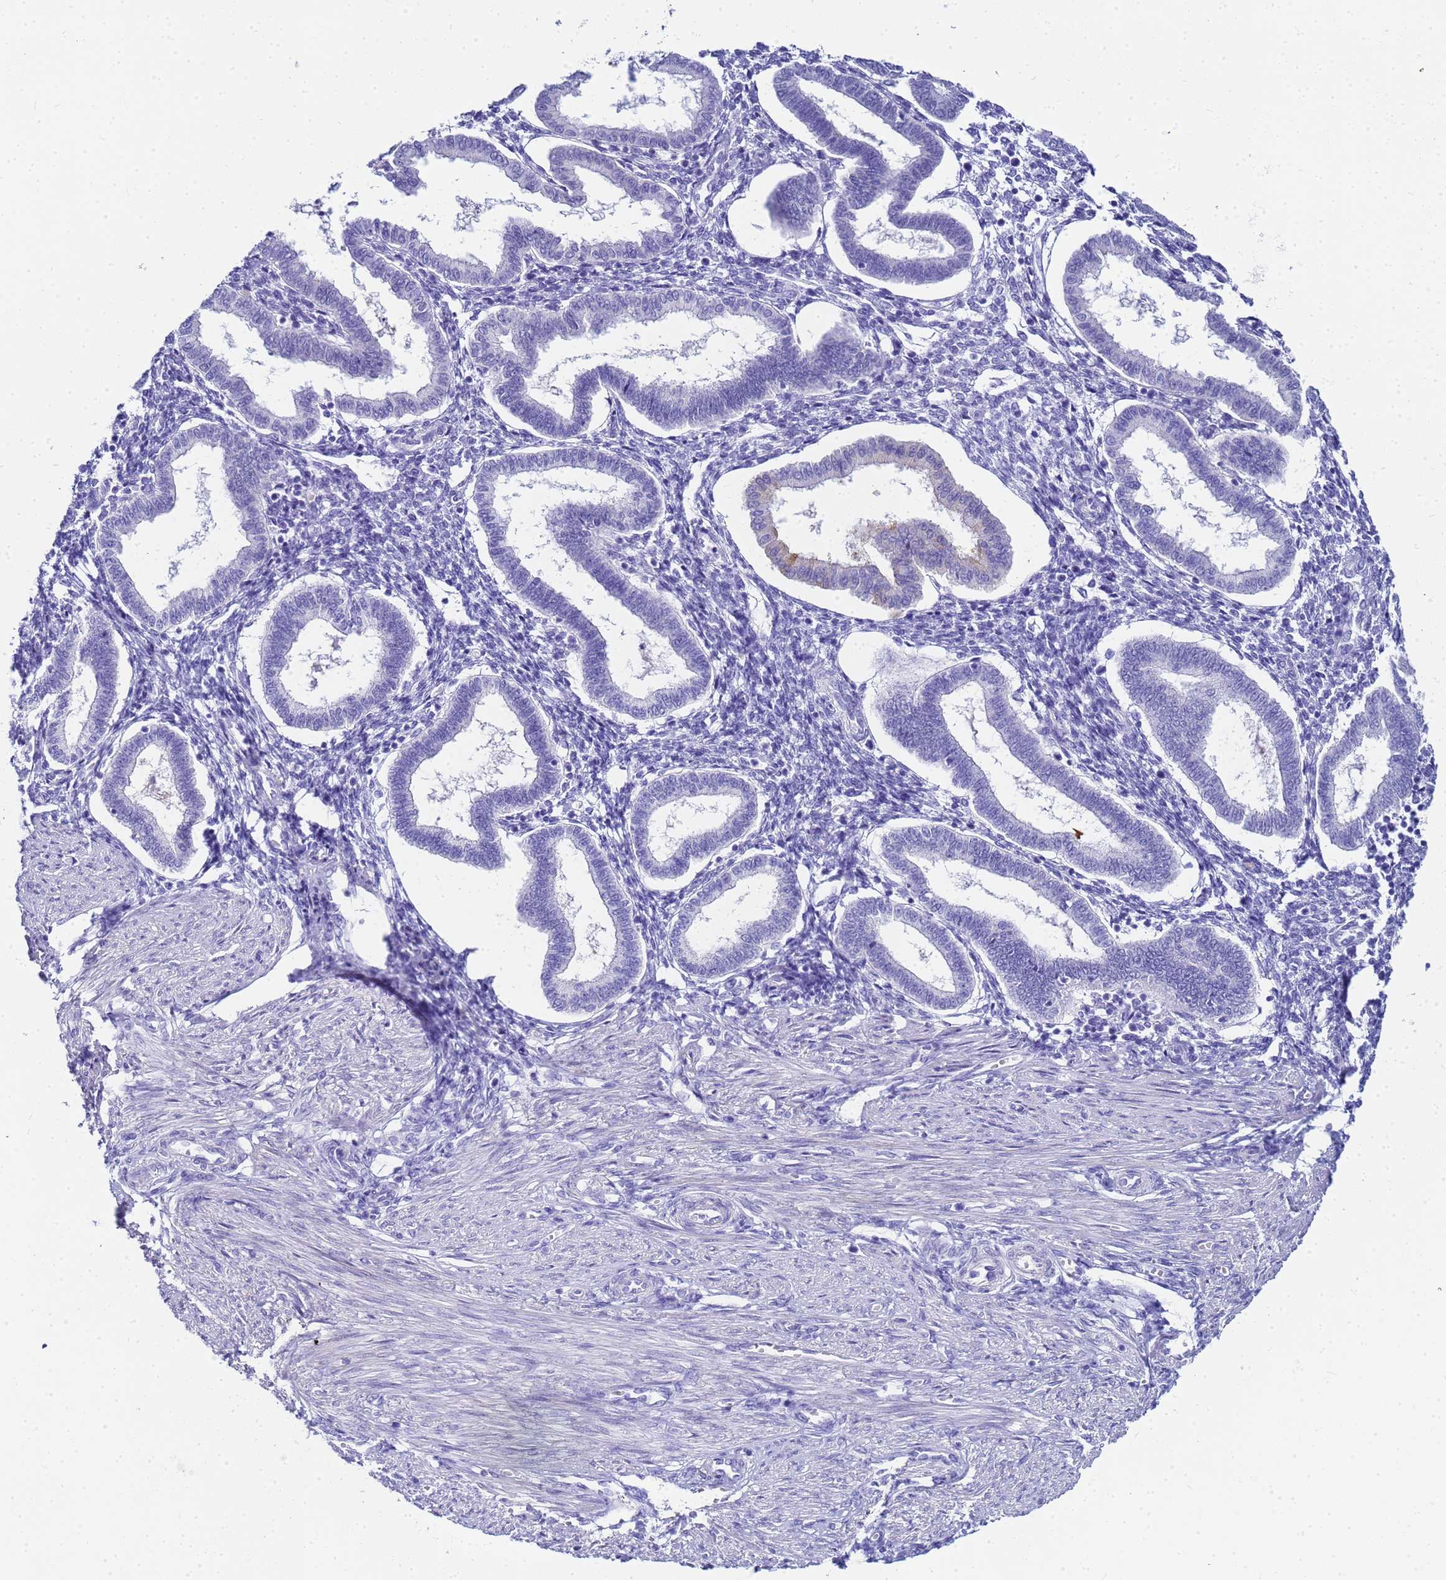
{"staining": {"intensity": "negative", "quantity": "none", "location": "none"}, "tissue": "endometrium", "cell_type": "Cells in endometrial stroma", "image_type": "normal", "snomed": [{"axis": "morphology", "description": "Normal tissue, NOS"}, {"axis": "topography", "description": "Endometrium"}], "caption": "IHC image of normal human endometrium stained for a protein (brown), which exhibits no expression in cells in endometrial stroma. Nuclei are stained in blue.", "gene": "CKB", "patient": {"sex": "female", "age": 24}}